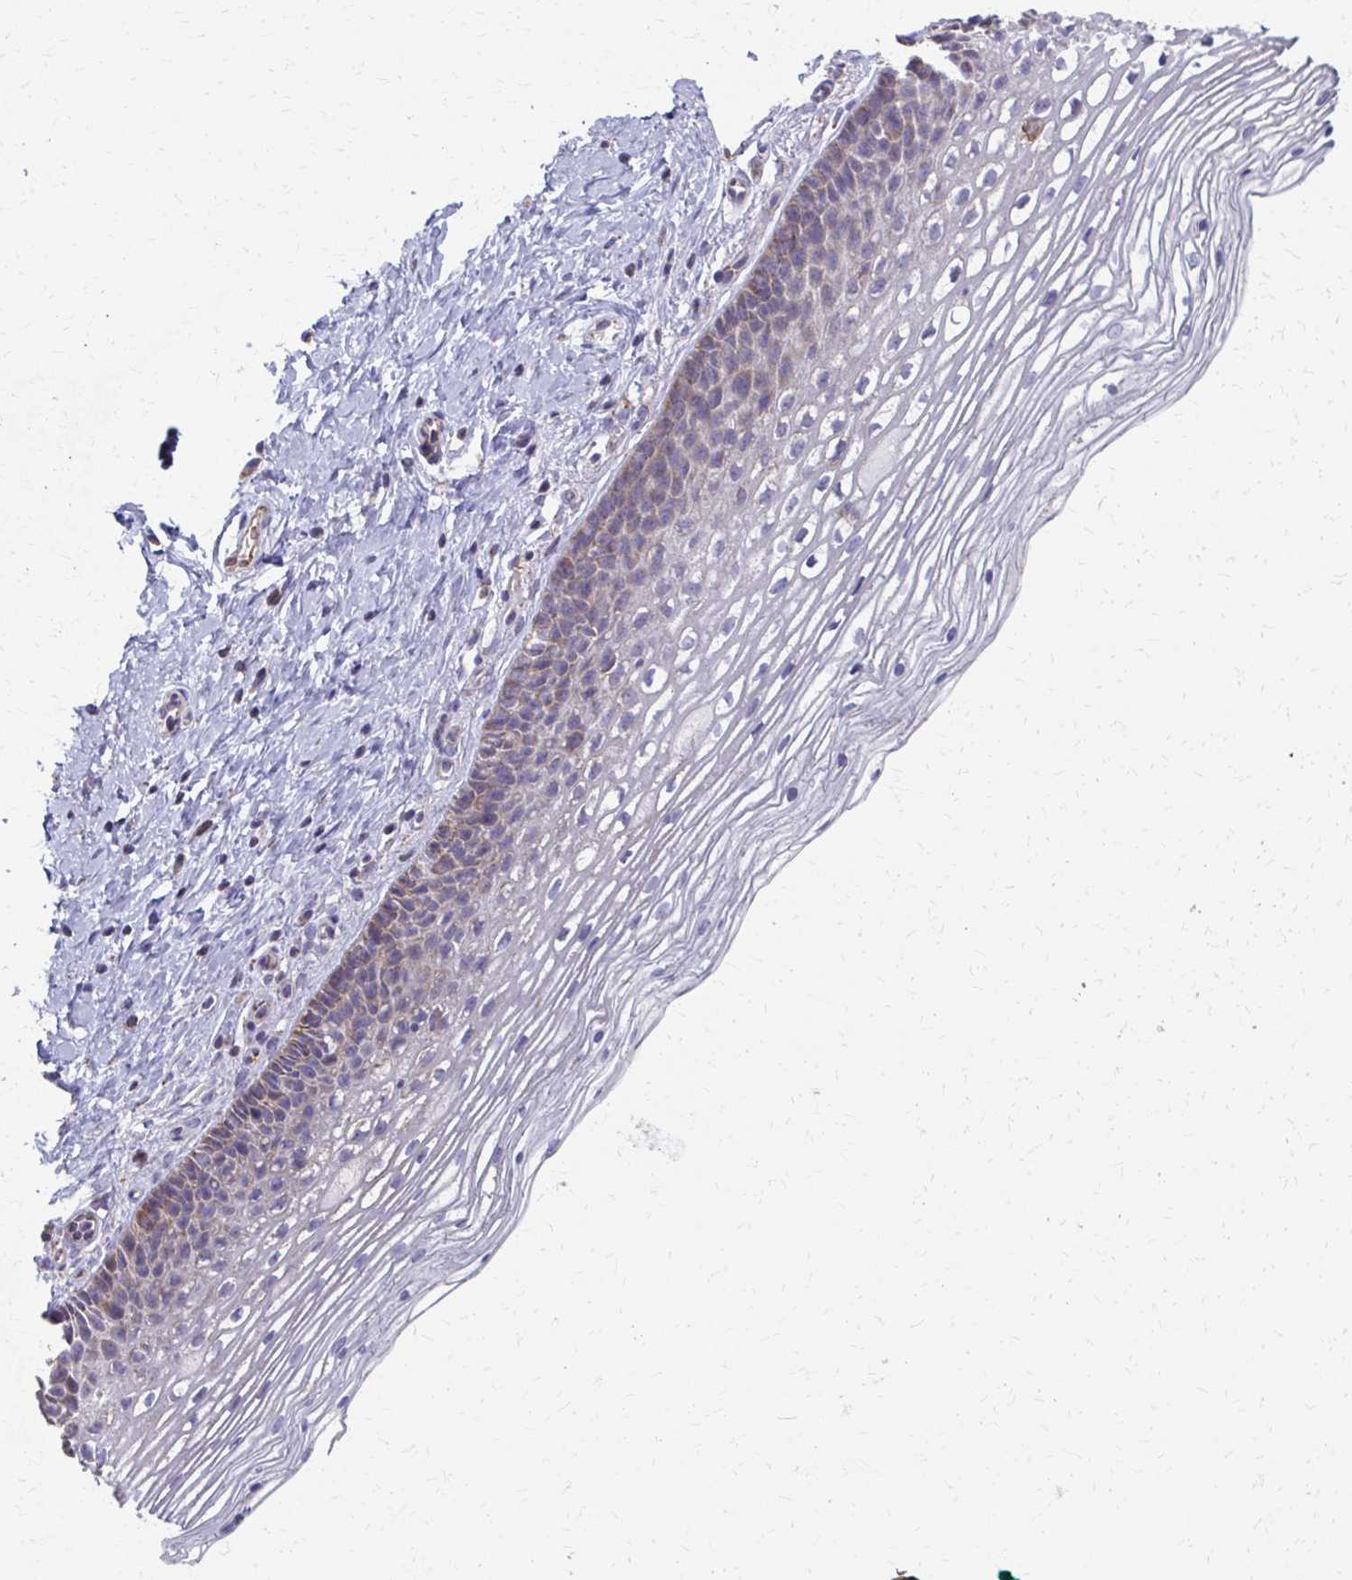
{"staining": {"intensity": "moderate", "quantity": "25%-75%", "location": "cytoplasmic/membranous"}, "tissue": "cervix", "cell_type": "Glandular cells", "image_type": "normal", "snomed": [{"axis": "morphology", "description": "Normal tissue, NOS"}, {"axis": "topography", "description": "Cervix"}], "caption": "IHC (DAB (3,3'-diaminobenzidine)) staining of unremarkable cervix shows moderate cytoplasmic/membranous protein expression in about 25%-75% of glandular cells. (brown staining indicates protein expression, while blue staining denotes nuclei).", "gene": "FAHD1", "patient": {"sex": "female", "age": 34}}